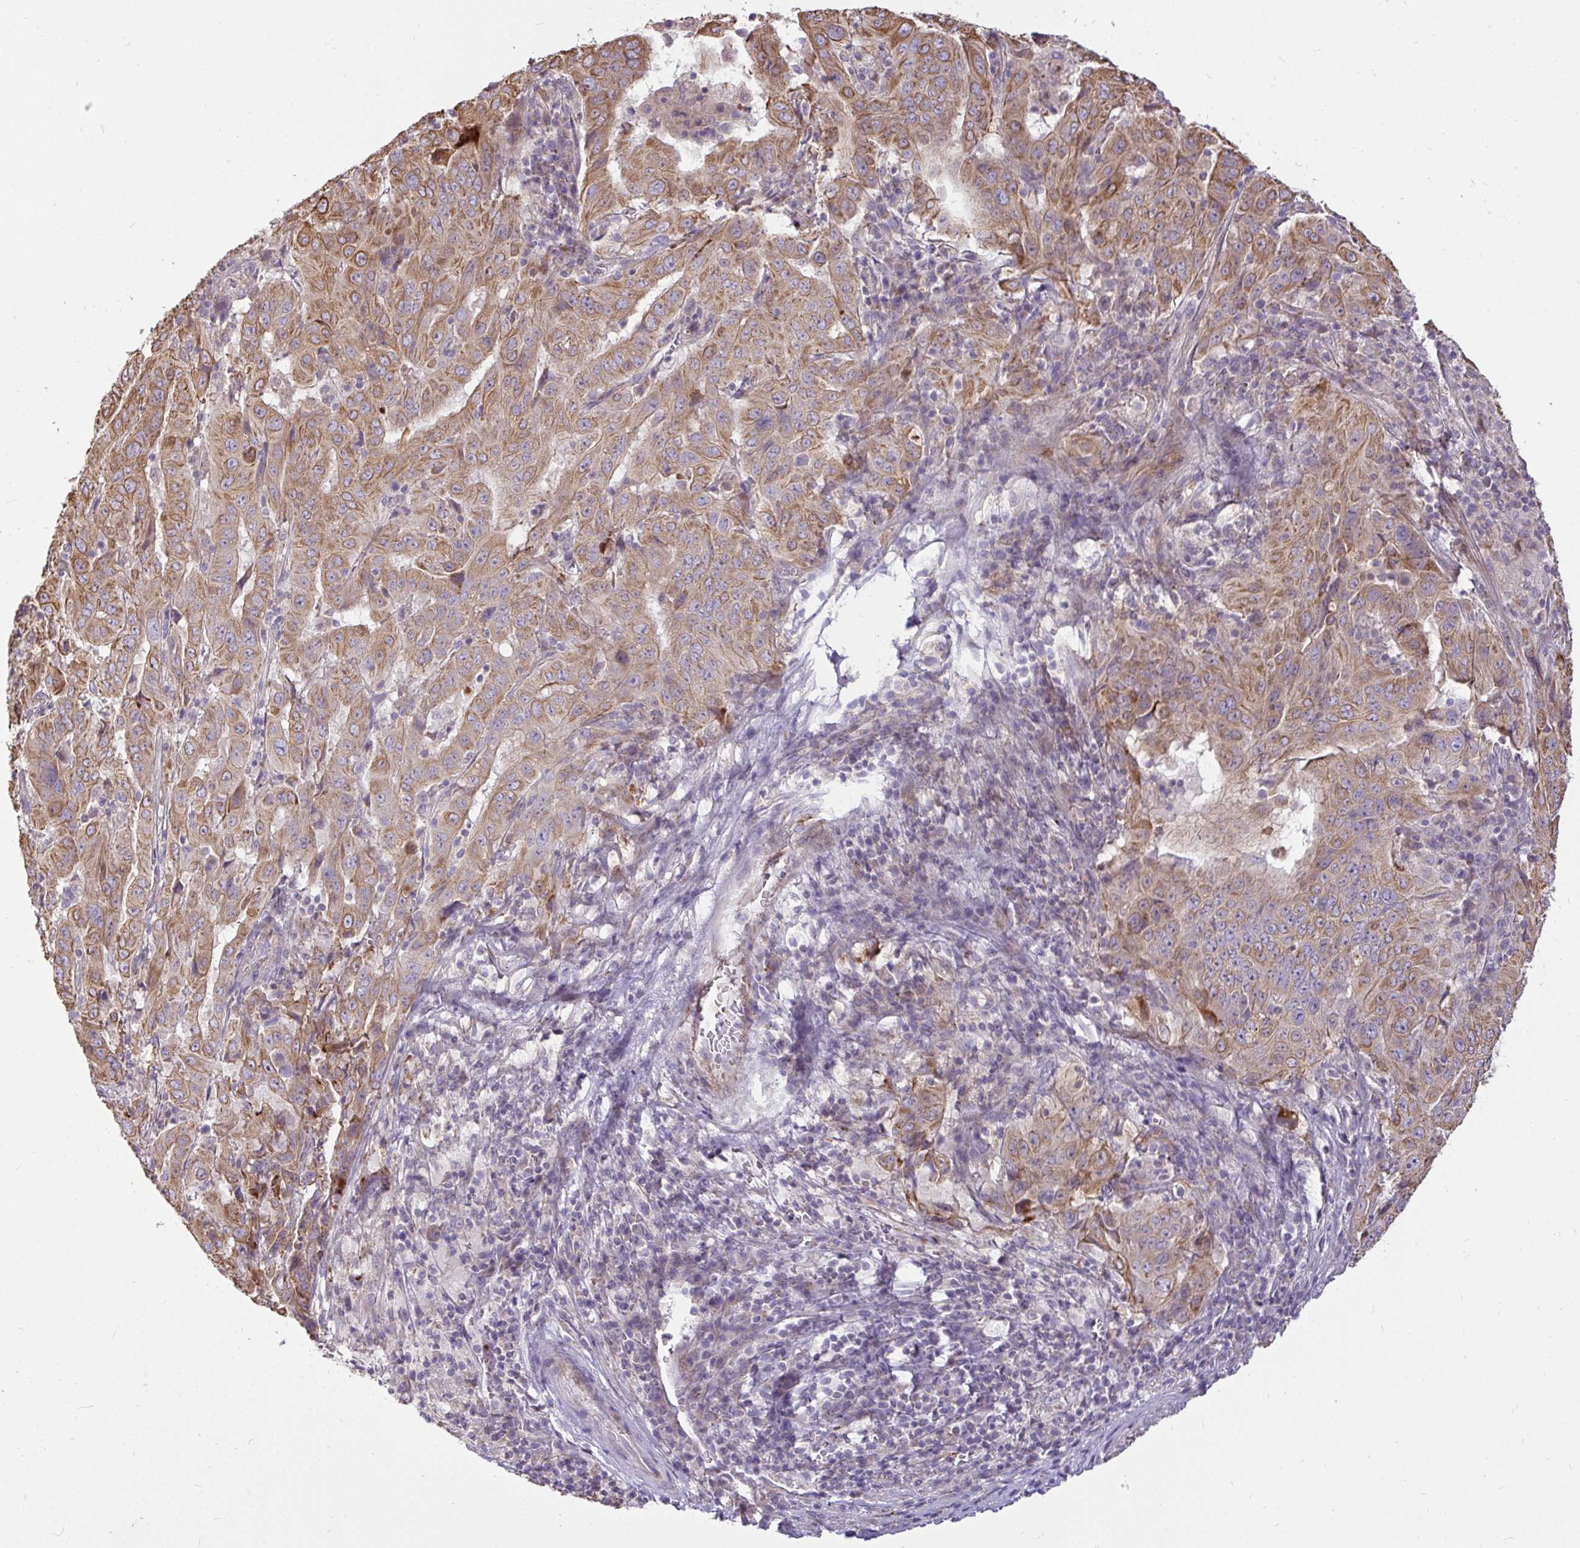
{"staining": {"intensity": "moderate", "quantity": ">75%", "location": "cytoplasmic/membranous"}, "tissue": "pancreatic cancer", "cell_type": "Tumor cells", "image_type": "cancer", "snomed": [{"axis": "morphology", "description": "Adenocarcinoma, NOS"}, {"axis": "topography", "description": "Pancreas"}], "caption": "A brown stain shows moderate cytoplasmic/membranous staining of a protein in human pancreatic cancer (adenocarcinoma) tumor cells.", "gene": "STRIP1", "patient": {"sex": "male", "age": 63}}